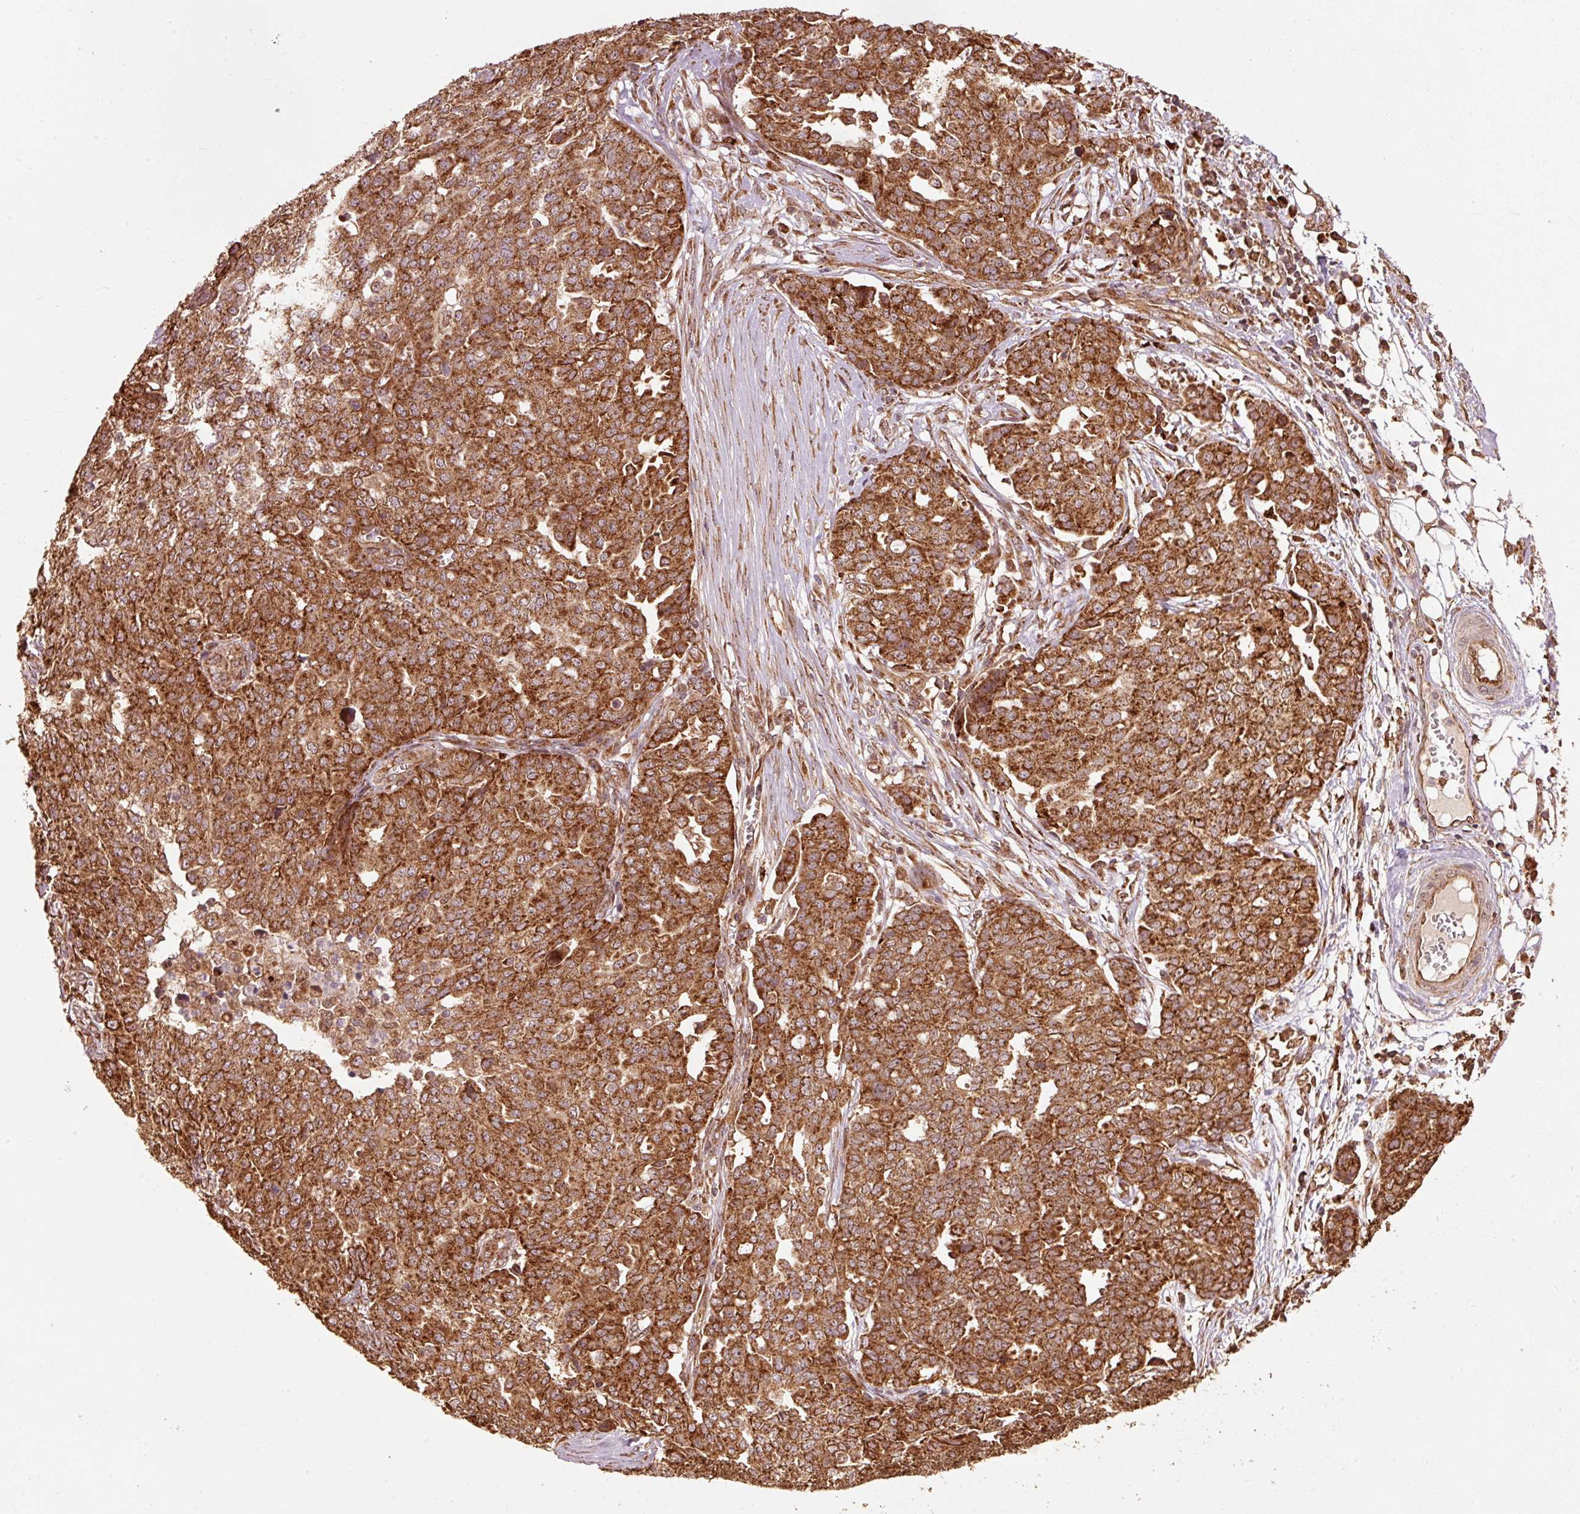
{"staining": {"intensity": "strong", "quantity": ">75%", "location": "cytoplasmic/membranous"}, "tissue": "ovarian cancer", "cell_type": "Tumor cells", "image_type": "cancer", "snomed": [{"axis": "morphology", "description": "Cystadenocarcinoma, serous, NOS"}, {"axis": "topography", "description": "Soft tissue"}, {"axis": "topography", "description": "Ovary"}], "caption": "Immunohistochemical staining of human serous cystadenocarcinoma (ovarian) reveals high levels of strong cytoplasmic/membranous protein expression in approximately >75% of tumor cells.", "gene": "MRPL16", "patient": {"sex": "female", "age": 57}}